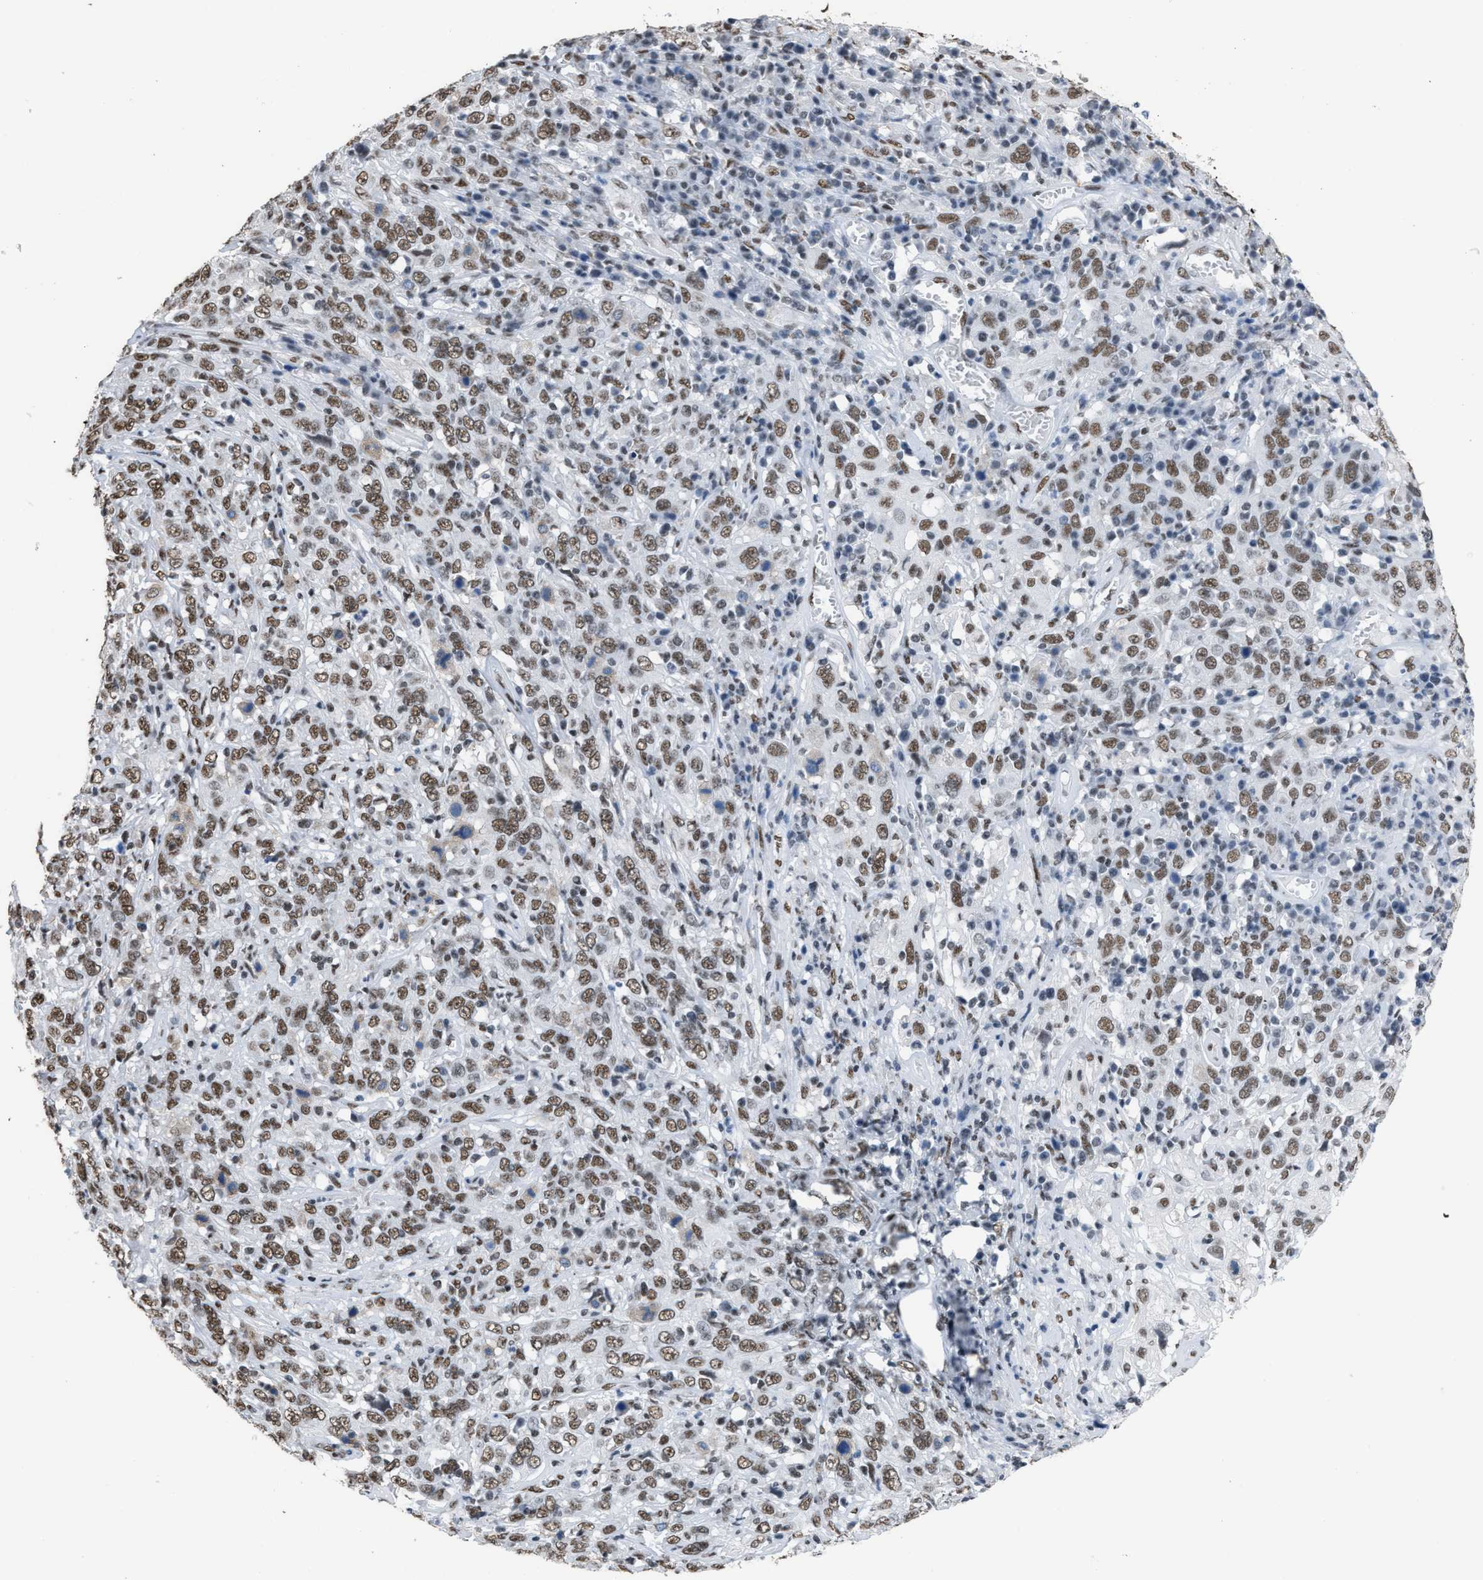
{"staining": {"intensity": "moderate", "quantity": ">75%", "location": "nuclear"}, "tissue": "cervical cancer", "cell_type": "Tumor cells", "image_type": "cancer", "snomed": [{"axis": "morphology", "description": "Squamous cell carcinoma, NOS"}, {"axis": "topography", "description": "Cervix"}], "caption": "A micrograph showing moderate nuclear positivity in approximately >75% of tumor cells in squamous cell carcinoma (cervical), as visualized by brown immunohistochemical staining.", "gene": "CCAR2", "patient": {"sex": "female", "age": 46}}